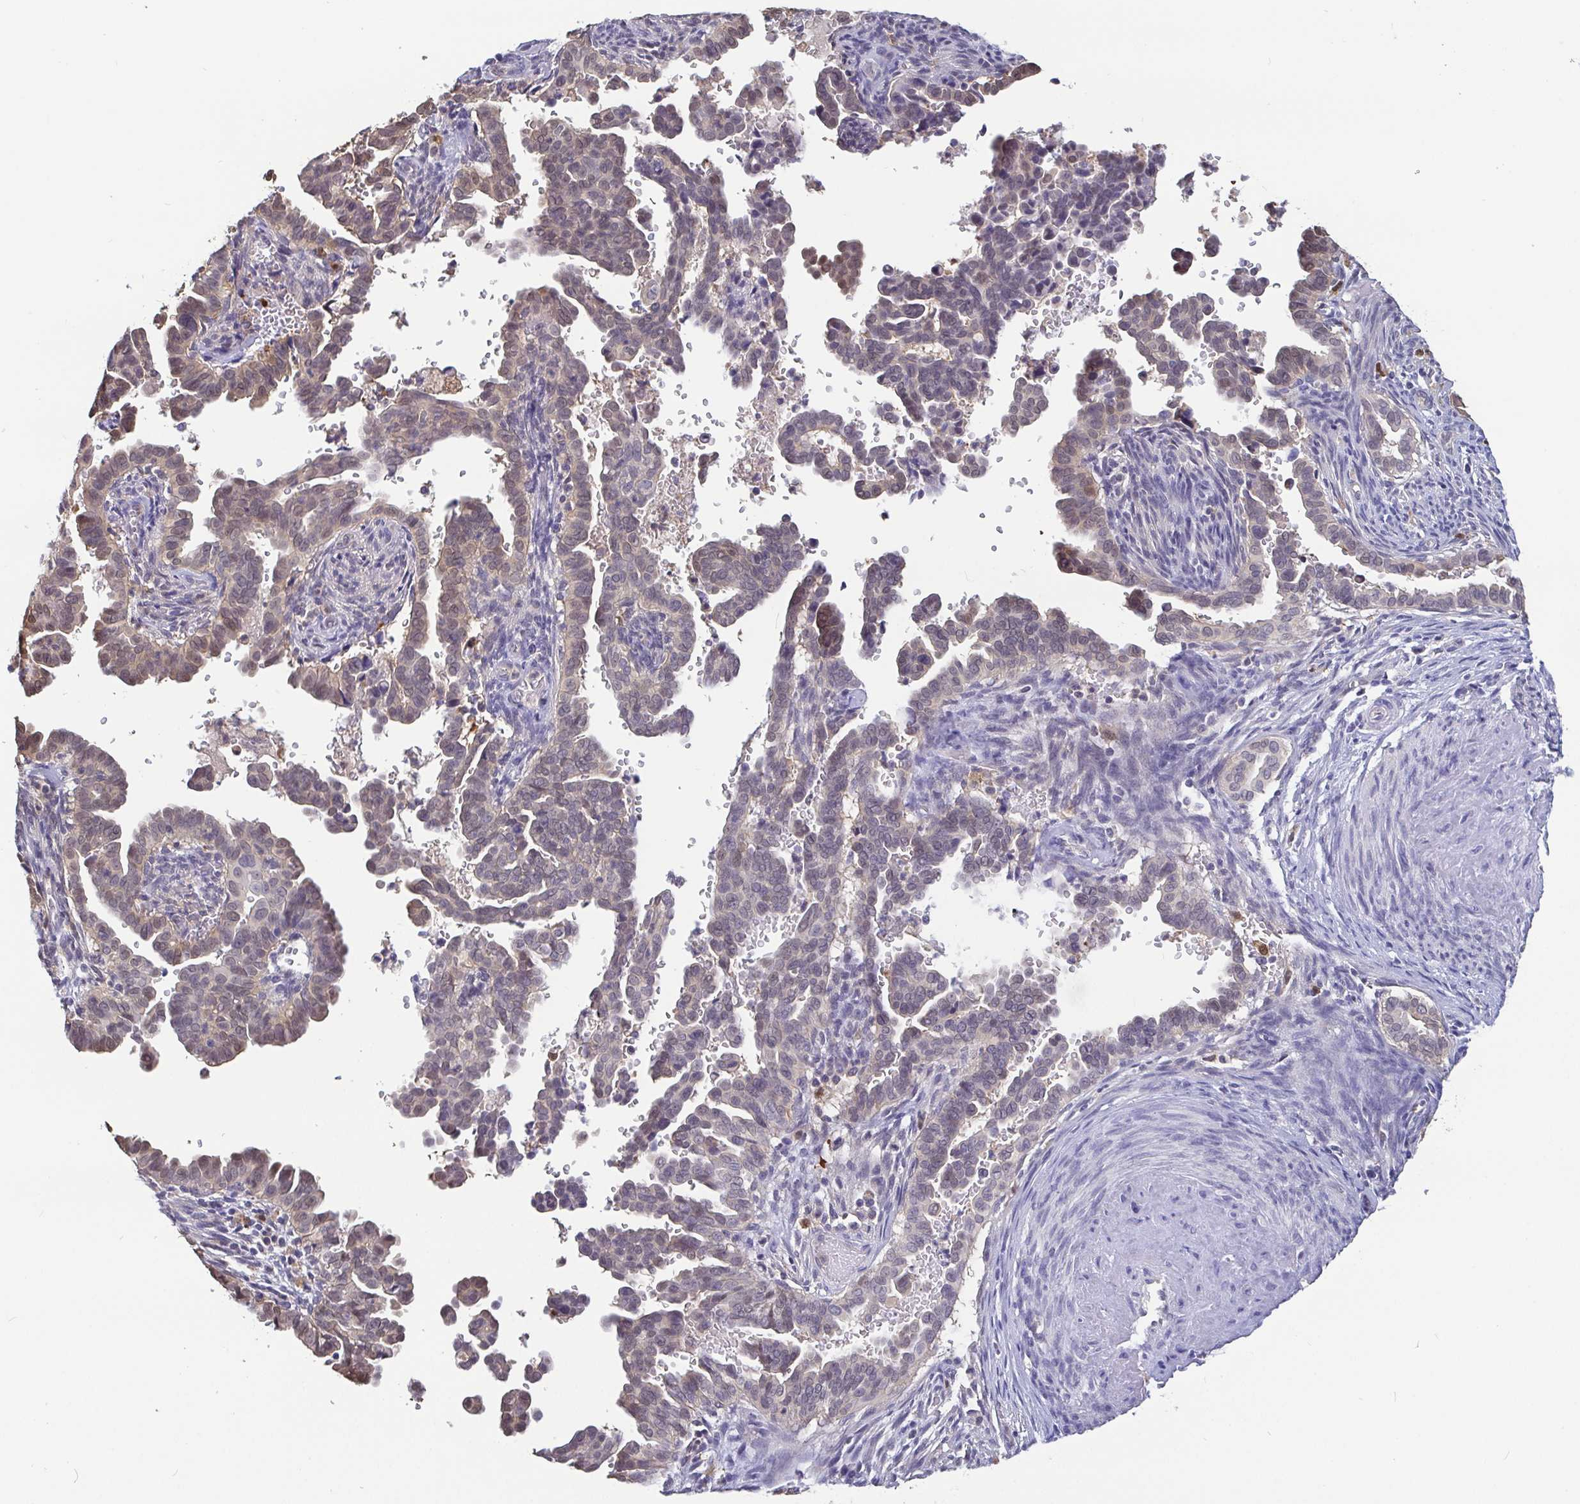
{"staining": {"intensity": "weak", "quantity": "25%-75%", "location": "cytoplasmic/membranous,nuclear"}, "tissue": "cervical cancer", "cell_type": "Tumor cells", "image_type": "cancer", "snomed": [{"axis": "morphology", "description": "Adenocarcinoma, NOS"}, {"axis": "morphology", "description": "Adenocarcinoma, Low grade"}, {"axis": "topography", "description": "Cervix"}], "caption": "Protein expression analysis of cervical cancer demonstrates weak cytoplasmic/membranous and nuclear positivity in about 25%-75% of tumor cells.", "gene": "IDH1", "patient": {"sex": "female", "age": 35}}